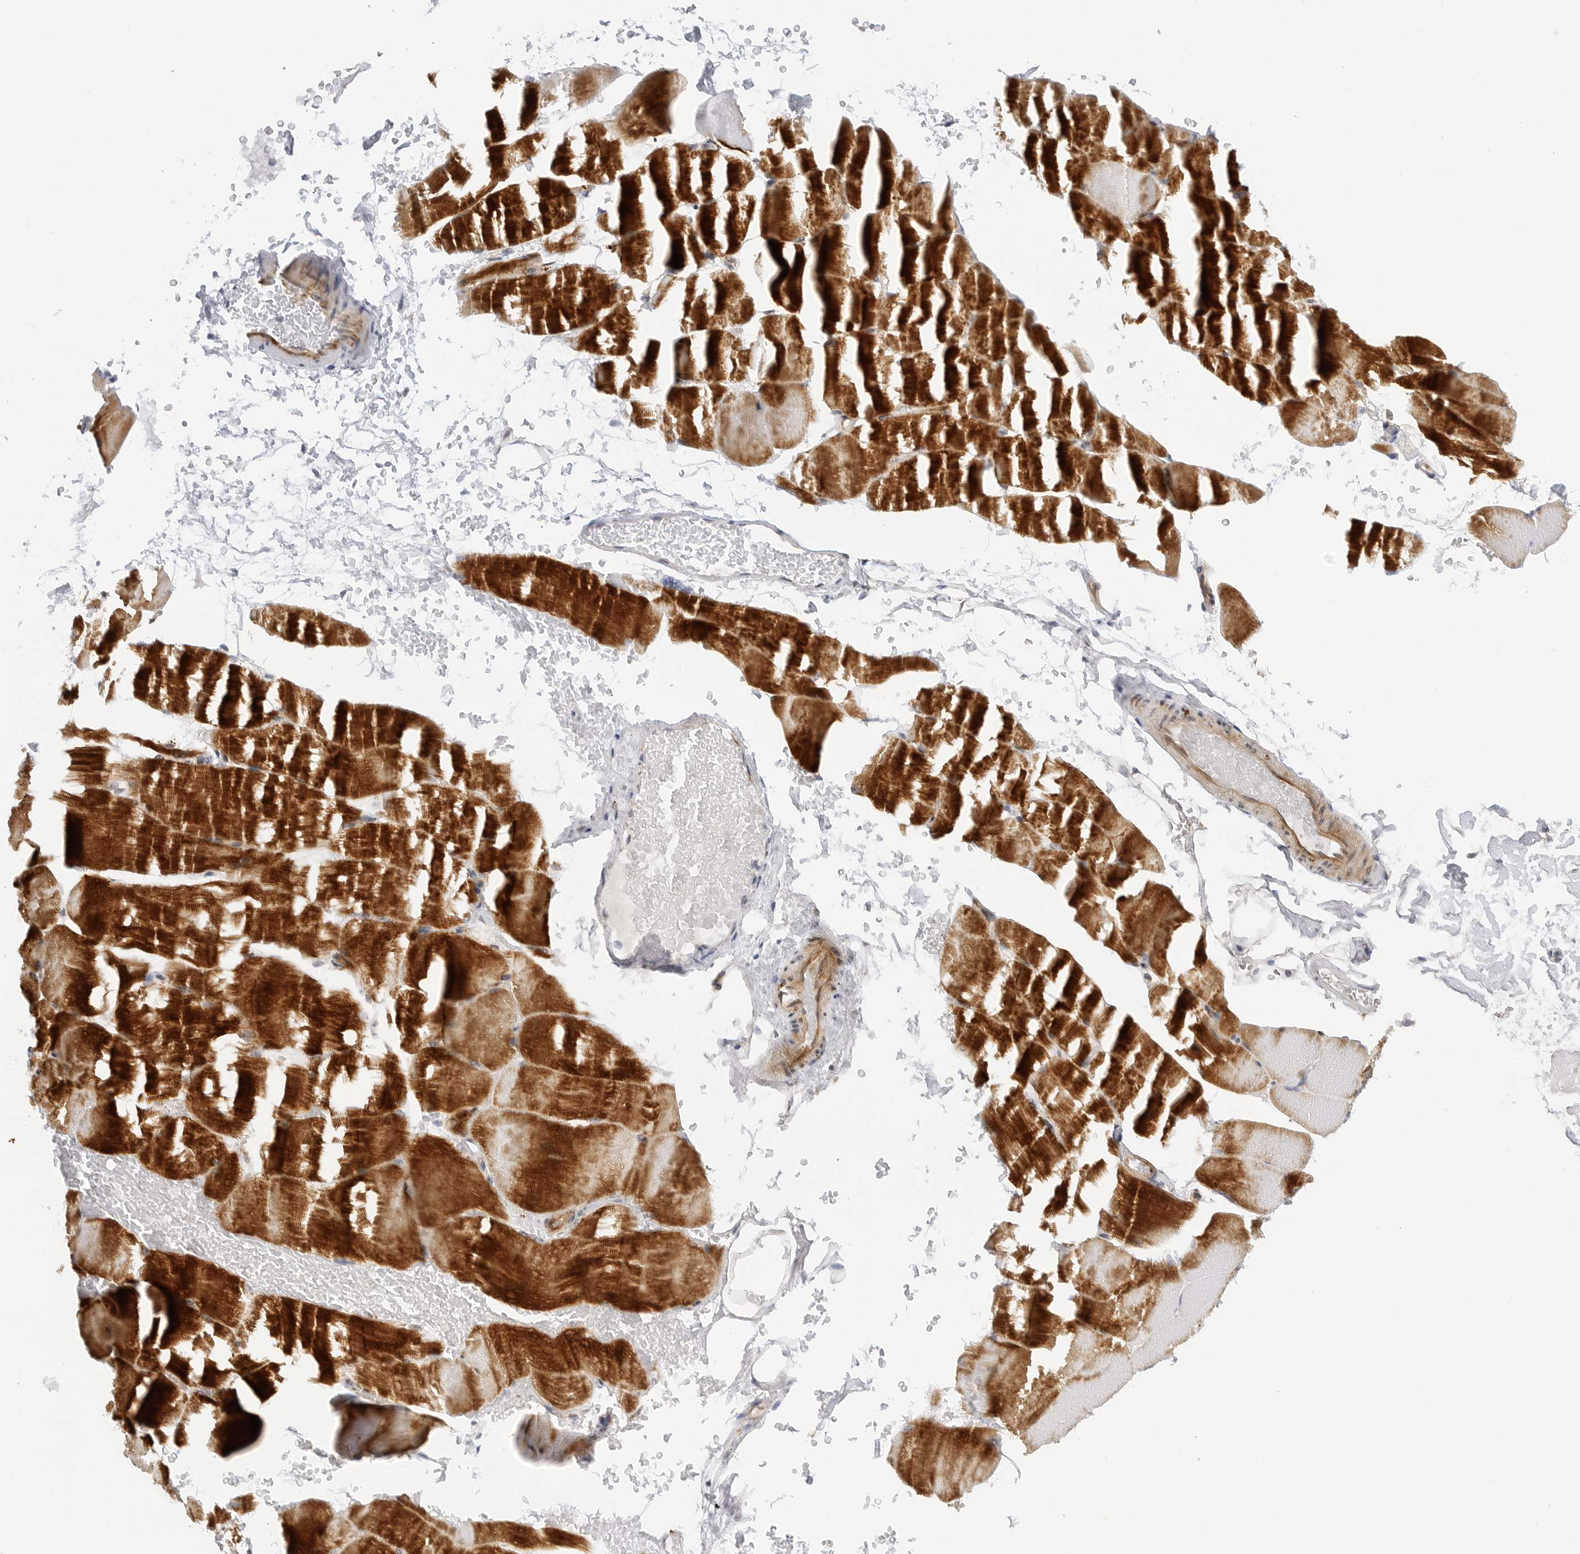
{"staining": {"intensity": "strong", "quantity": ">75%", "location": "cytoplasmic/membranous"}, "tissue": "skeletal muscle", "cell_type": "Myocytes", "image_type": "normal", "snomed": [{"axis": "morphology", "description": "Normal tissue, NOS"}, {"axis": "topography", "description": "Skeletal muscle"}, {"axis": "topography", "description": "Parathyroid gland"}], "caption": "A micrograph showing strong cytoplasmic/membranous staining in approximately >75% of myocytes in normal skeletal muscle, as visualized by brown immunohistochemical staining.", "gene": "MAP2K5", "patient": {"sex": "female", "age": 37}}